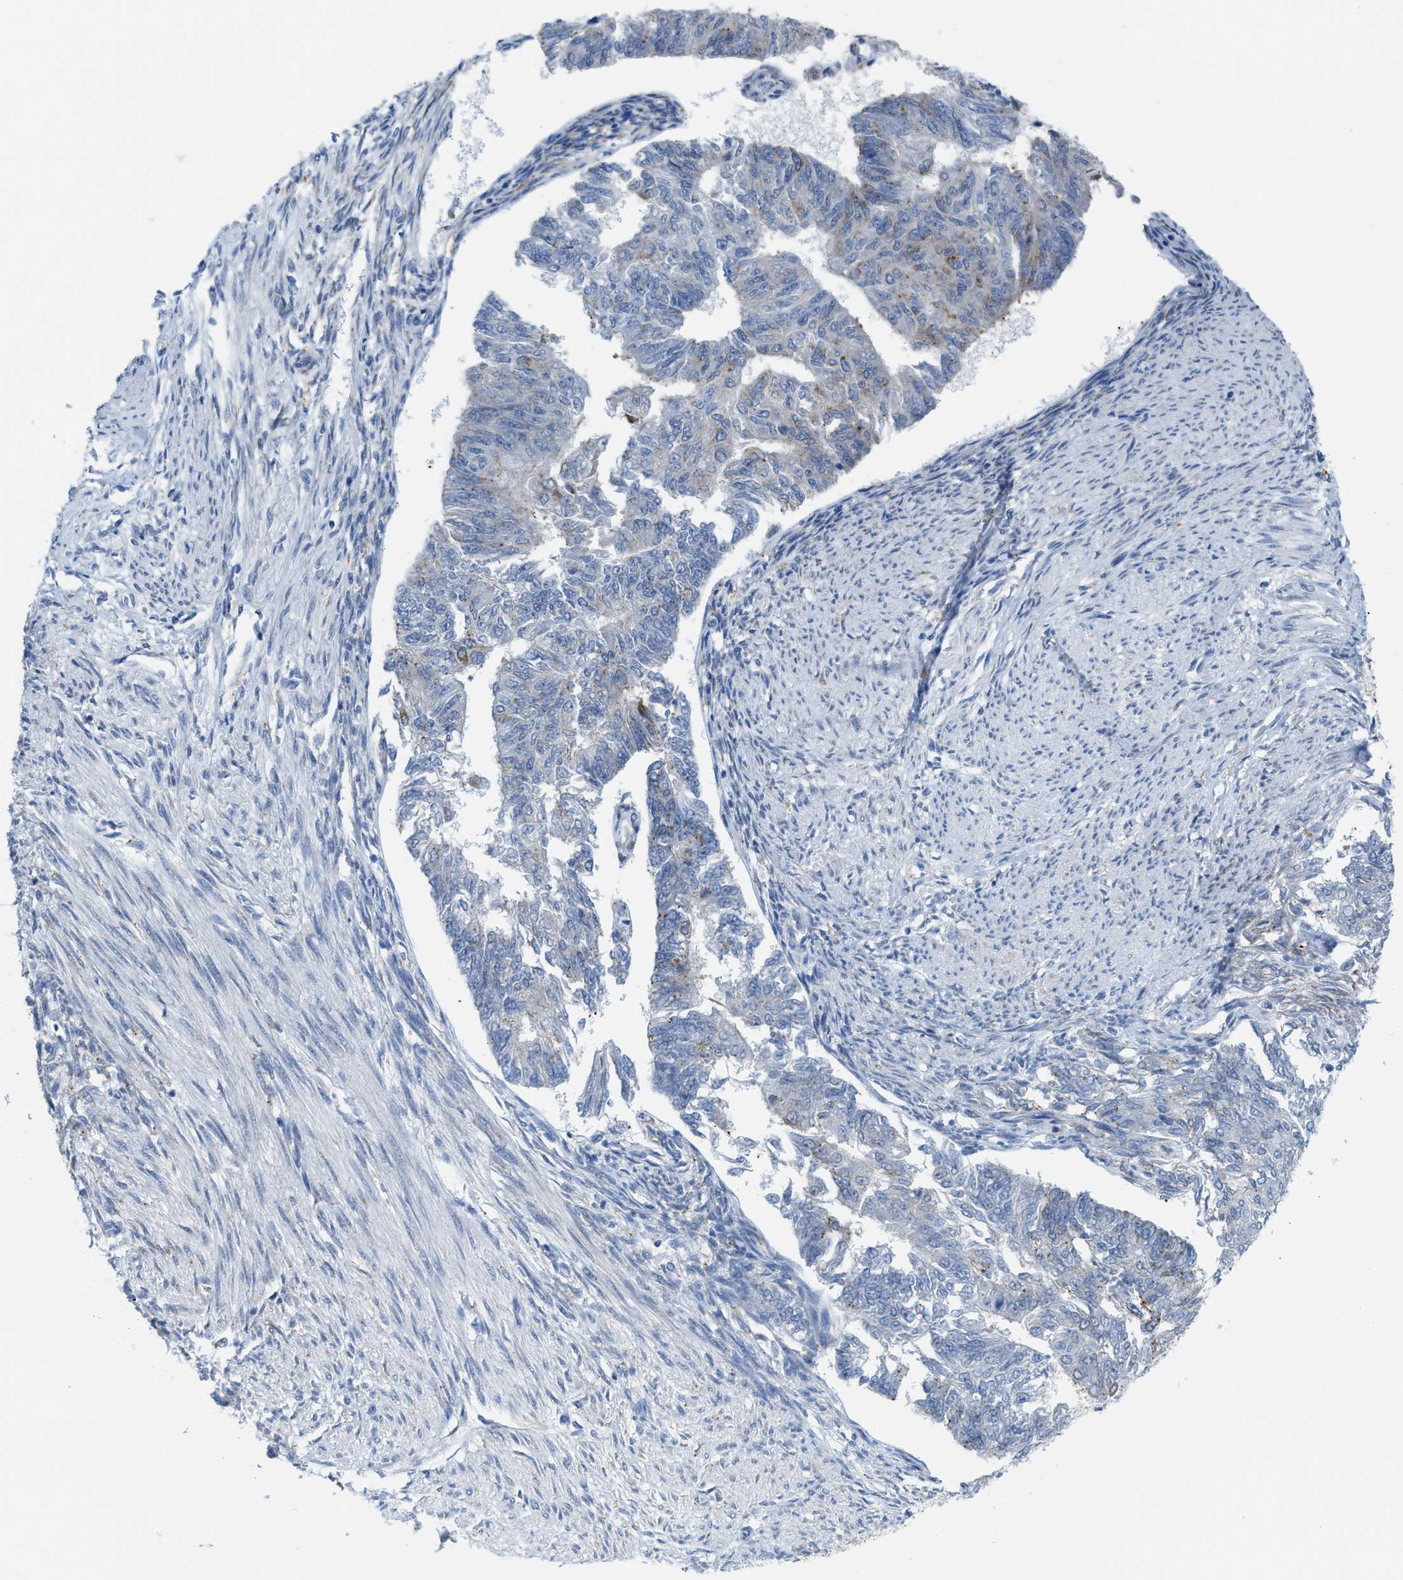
{"staining": {"intensity": "weak", "quantity": "<25%", "location": "cytoplasmic/membranous"}, "tissue": "endometrial cancer", "cell_type": "Tumor cells", "image_type": "cancer", "snomed": [{"axis": "morphology", "description": "Adenocarcinoma, NOS"}, {"axis": "topography", "description": "Endometrium"}], "caption": "A photomicrograph of endometrial cancer (adenocarcinoma) stained for a protein displays no brown staining in tumor cells. (DAB (3,3'-diaminobenzidine) immunohistochemistry visualized using brightfield microscopy, high magnification).", "gene": "KIFC3", "patient": {"sex": "female", "age": 32}}